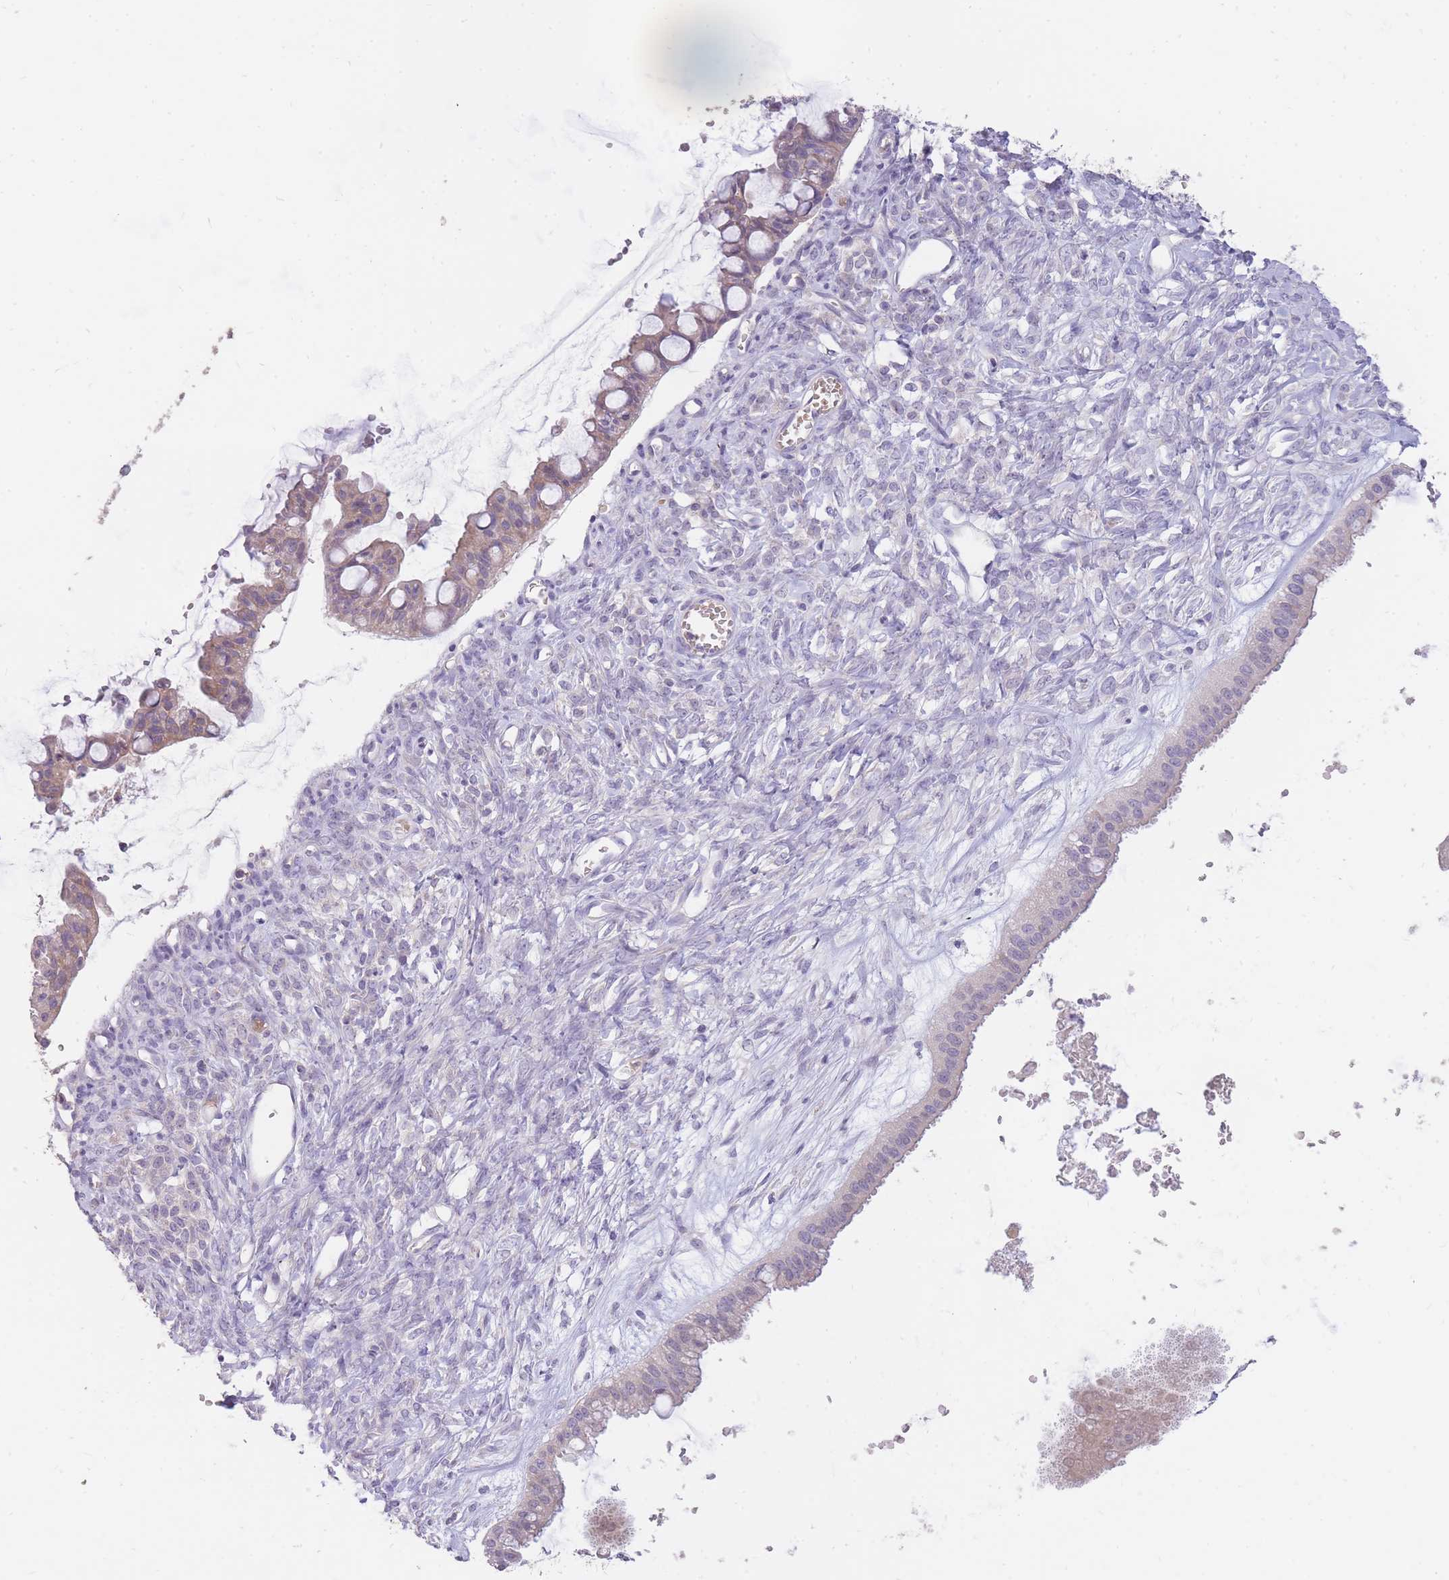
{"staining": {"intensity": "weak", "quantity": "25%-75%", "location": "cytoplasmic/membranous"}, "tissue": "ovarian cancer", "cell_type": "Tumor cells", "image_type": "cancer", "snomed": [{"axis": "morphology", "description": "Cystadenocarcinoma, mucinous, NOS"}, {"axis": "topography", "description": "Ovary"}], "caption": "Protein staining of mucinous cystadenocarcinoma (ovarian) tissue exhibits weak cytoplasmic/membranous expression in about 25%-75% of tumor cells.", "gene": "FRG2C", "patient": {"sex": "female", "age": 73}}